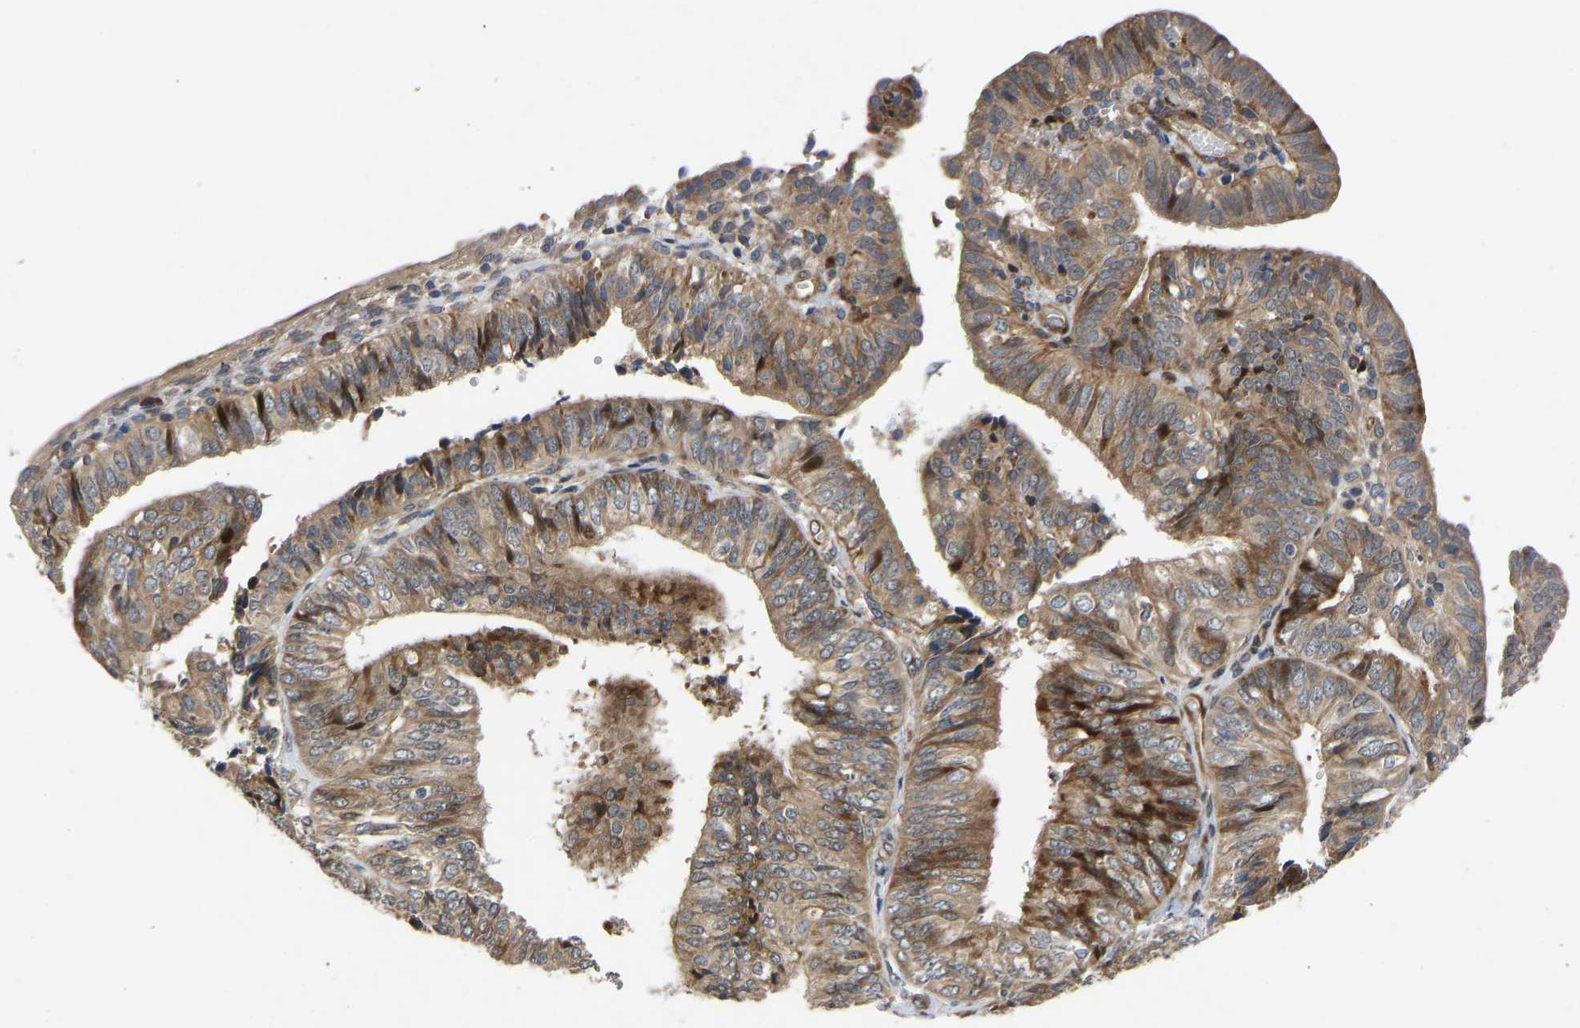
{"staining": {"intensity": "moderate", "quantity": ">75%", "location": "cytoplasmic/membranous"}, "tissue": "endometrial cancer", "cell_type": "Tumor cells", "image_type": "cancer", "snomed": [{"axis": "morphology", "description": "Adenocarcinoma, NOS"}, {"axis": "topography", "description": "Endometrium"}], "caption": "A brown stain labels moderate cytoplasmic/membranous positivity of a protein in adenocarcinoma (endometrial) tumor cells.", "gene": "TMEM38B", "patient": {"sex": "female", "age": 58}}